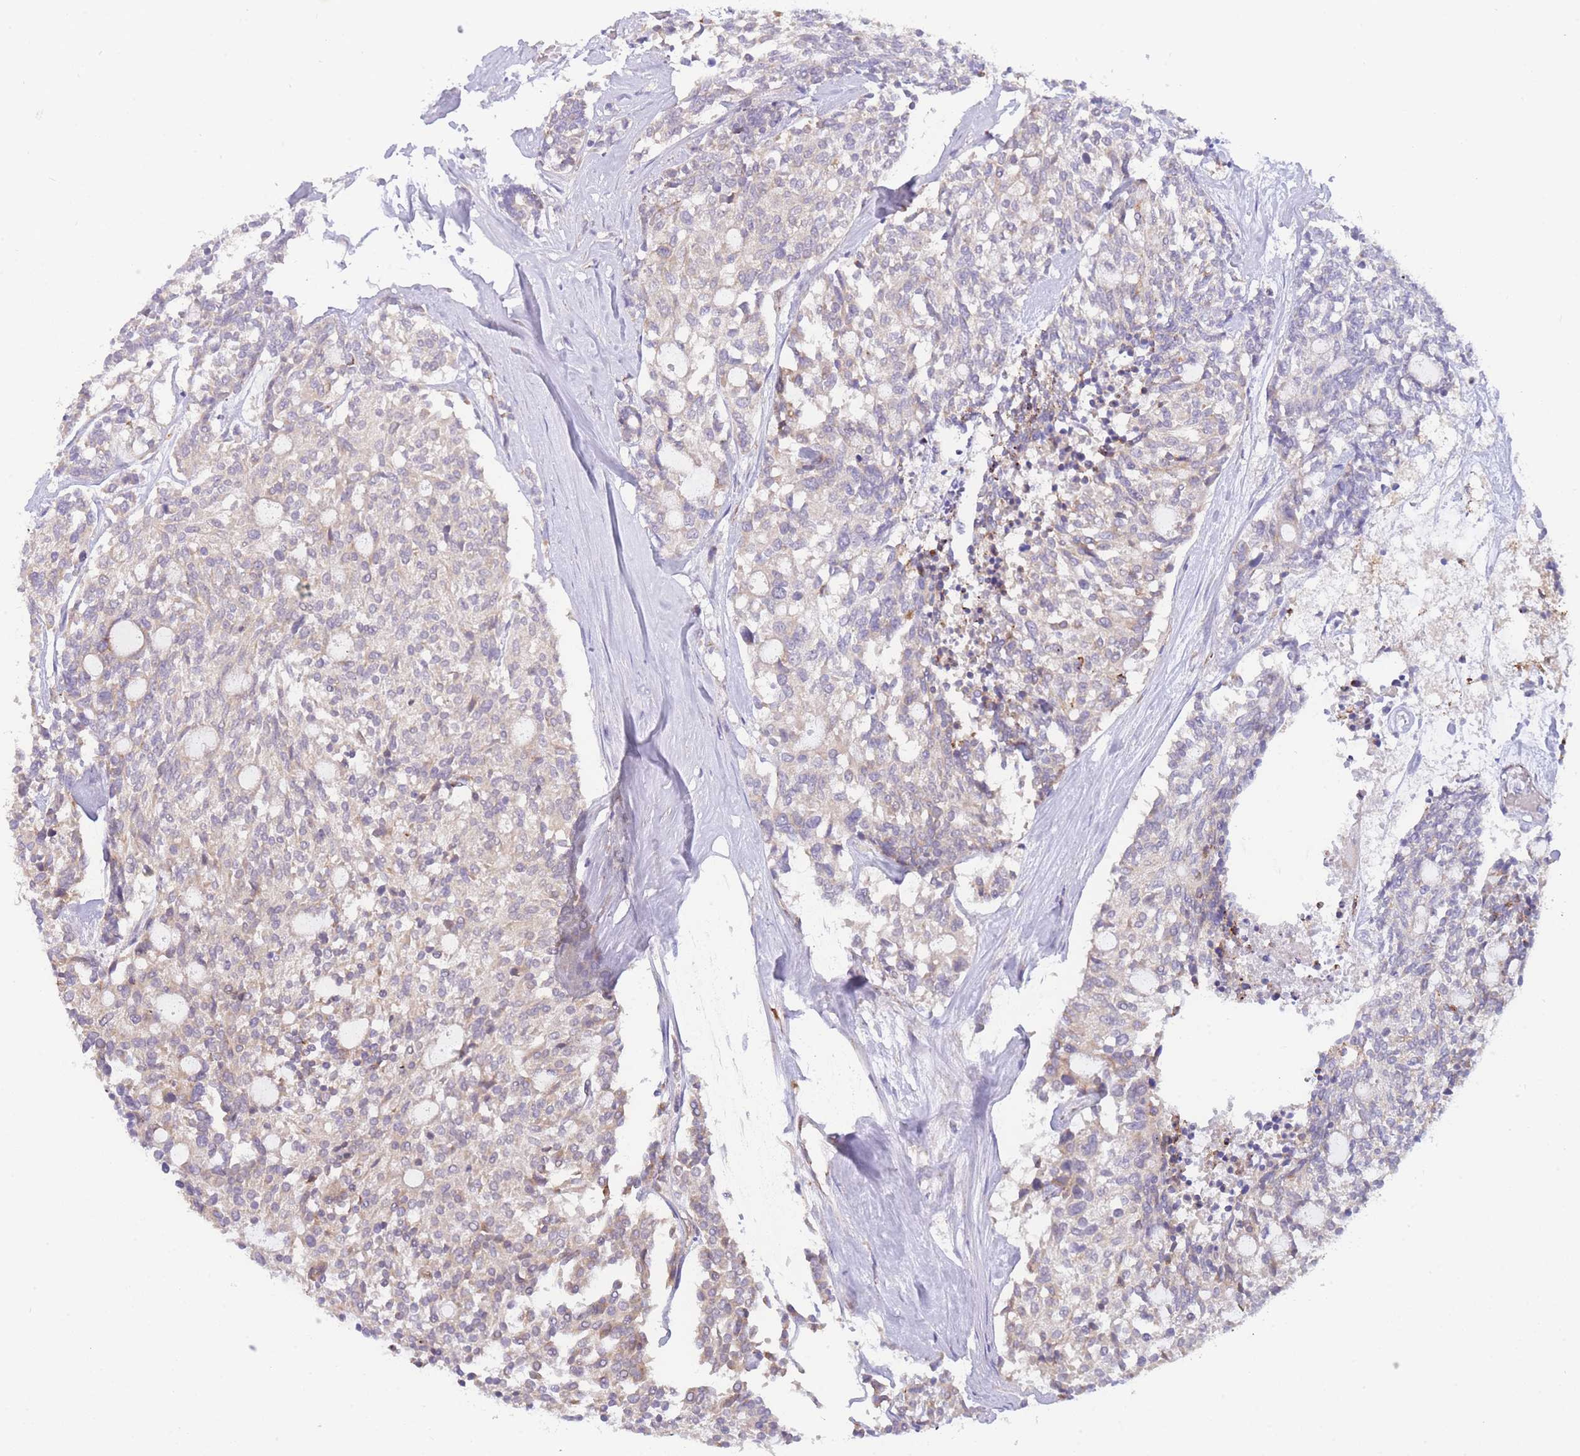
{"staining": {"intensity": "negative", "quantity": "none", "location": "none"}, "tissue": "carcinoid", "cell_type": "Tumor cells", "image_type": "cancer", "snomed": [{"axis": "morphology", "description": "Carcinoid, malignant, NOS"}, {"axis": "topography", "description": "Pancreas"}], "caption": "Protein analysis of carcinoid (malignant) displays no significant positivity in tumor cells.", "gene": "ZNF510", "patient": {"sex": "female", "age": 54}}